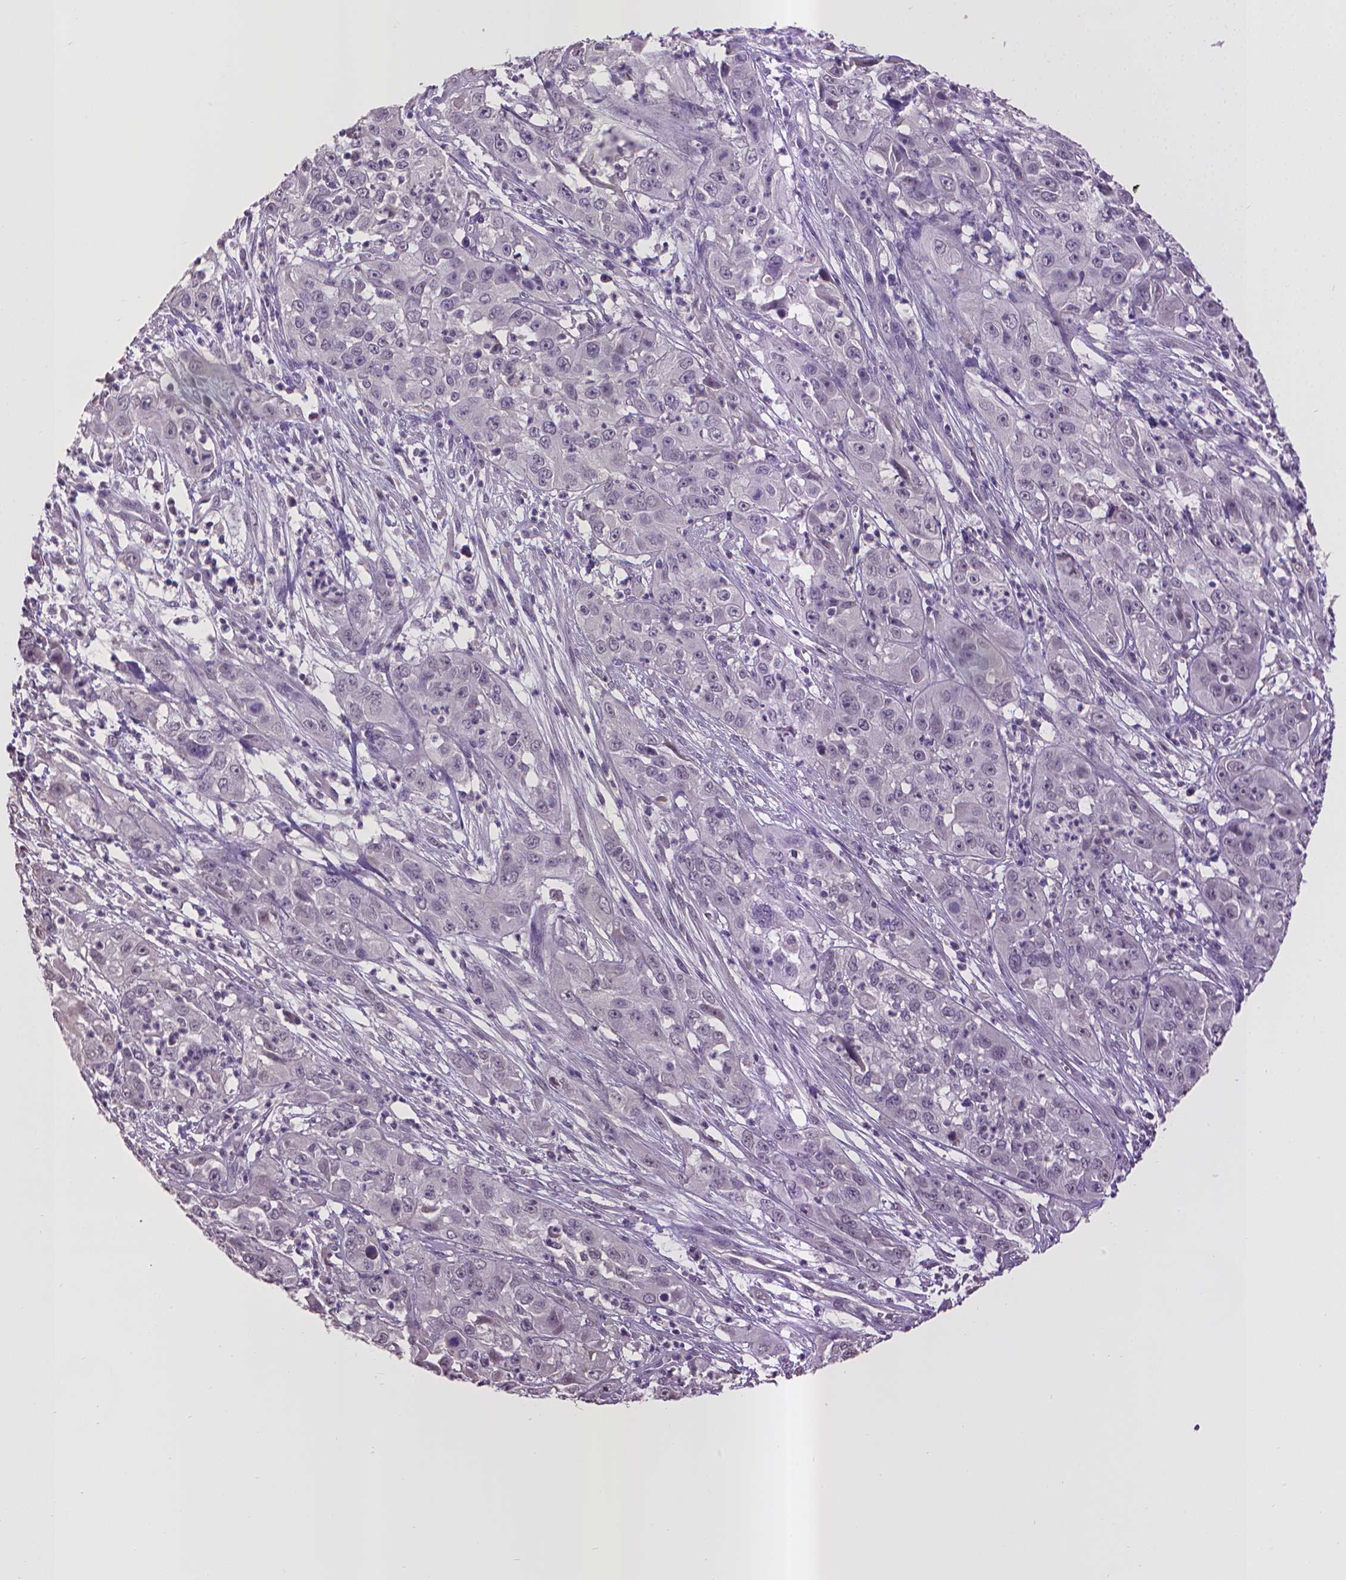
{"staining": {"intensity": "negative", "quantity": "none", "location": "none"}, "tissue": "cervical cancer", "cell_type": "Tumor cells", "image_type": "cancer", "snomed": [{"axis": "morphology", "description": "Squamous cell carcinoma, NOS"}, {"axis": "topography", "description": "Cervix"}], "caption": "Protein analysis of cervical cancer reveals no significant staining in tumor cells. (DAB (3,3'-diaminobenzidine) immunohistochemistry (IHC) visualized using brightfield microscopy, high magnification).", "gene": "CPM", "patient": {"sex": "female", "age": 32}}